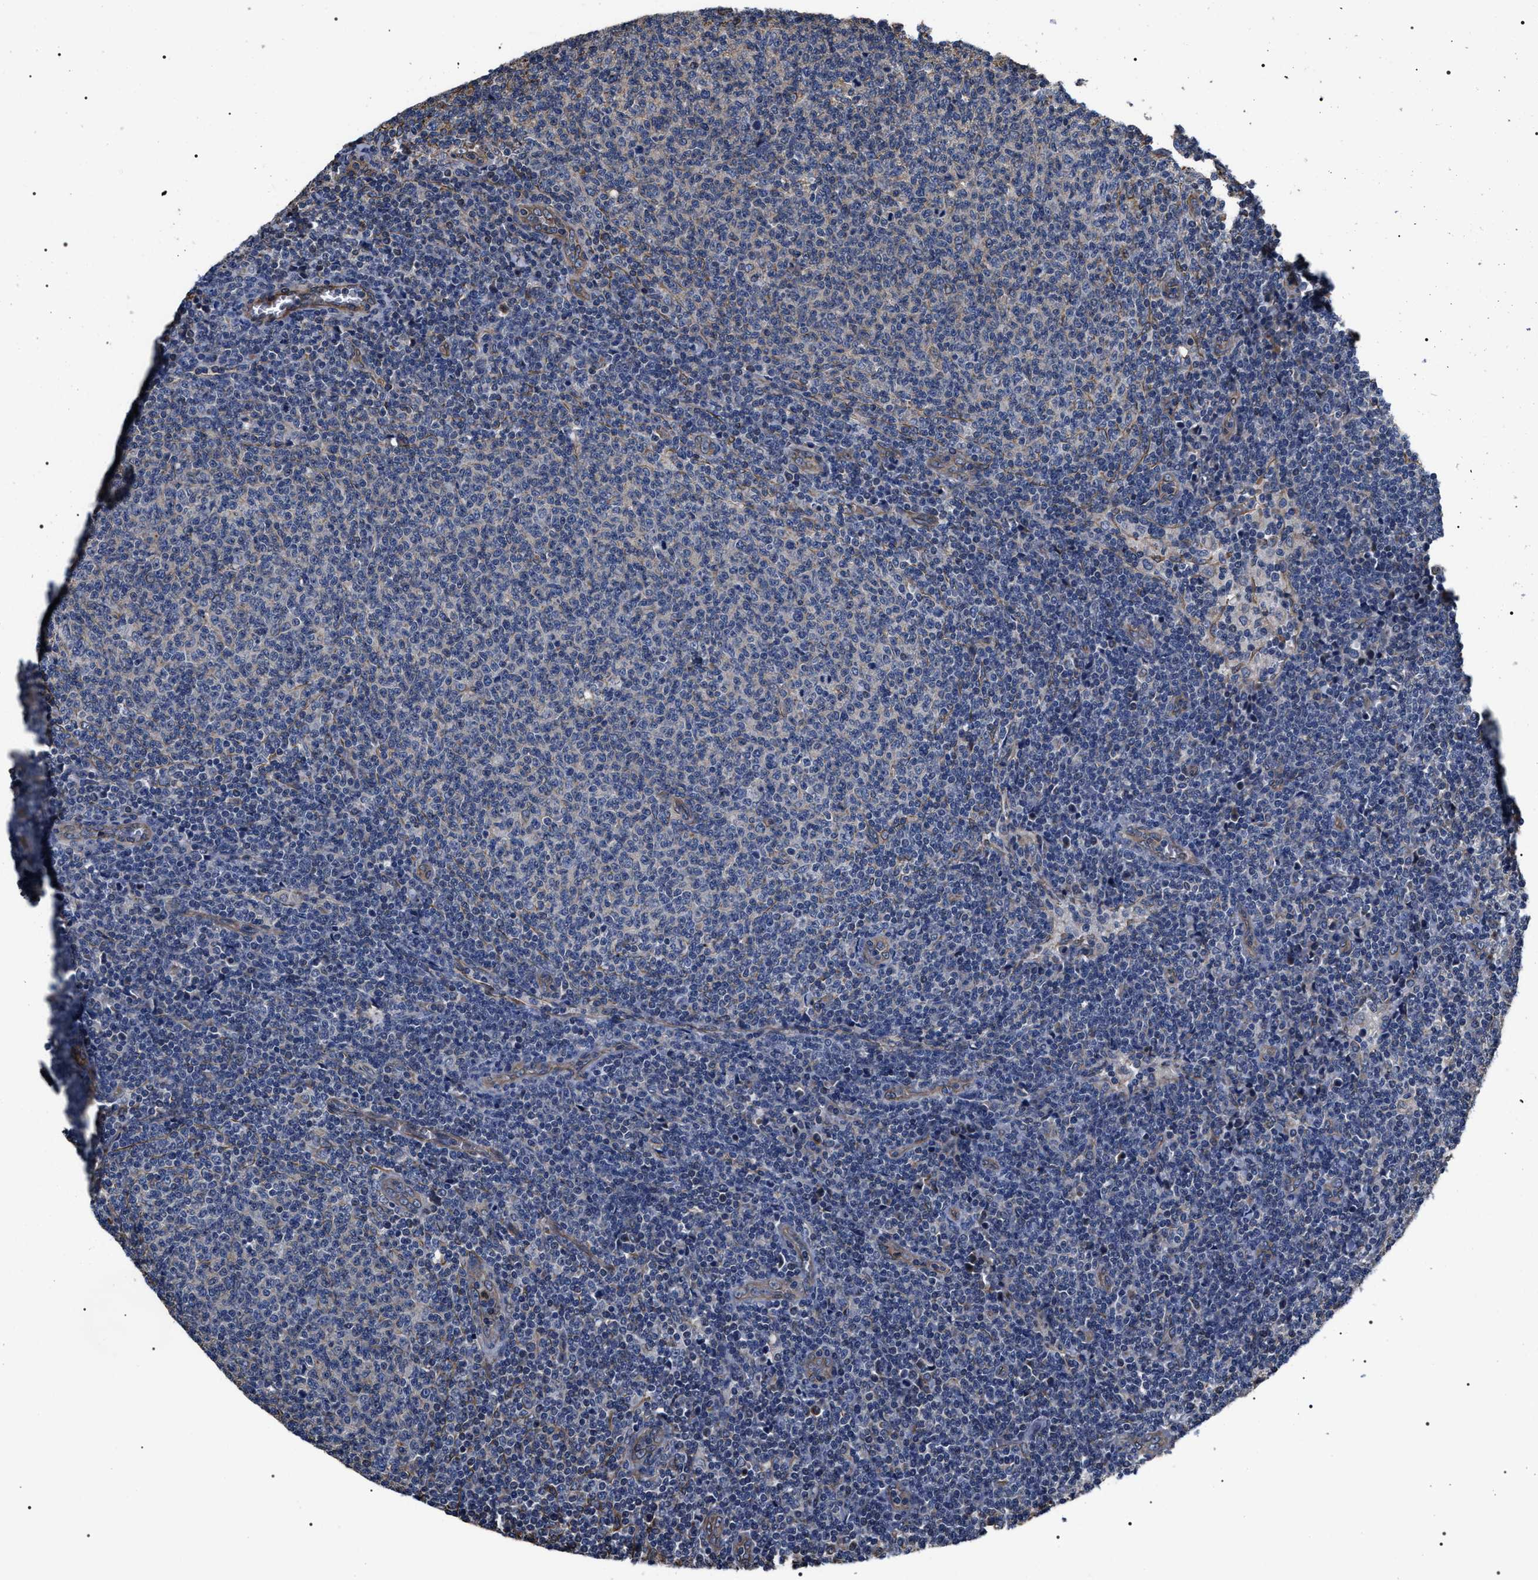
{"staining": {"intensity": "negative", "quantity": "none", "location": "none"}, "tissue": "lymphoma", "cell_type": "Tumor cells", "image_type": "cancer", "snomed": [{"axis": "morphology", "description": "Malignant lymphoma, non-Hodgkin's type, Low grade"}, {"axis": "topography", "description": "Lymph node"}], "caption": "A histopathology image of low-grade malignant lymphoma, non-Hodgkin's type stained for a protein reveals no brown staining in tumor cells. The staining was performed using DAB (3,3'-diaminobenzidine) to visualize the protein expression in brown, while the nuclei were stained in blue with hematoxylin (Magnification: 20x).", "gene": "TSPAN33", "patient": {"sex": "male", "age": 66}}